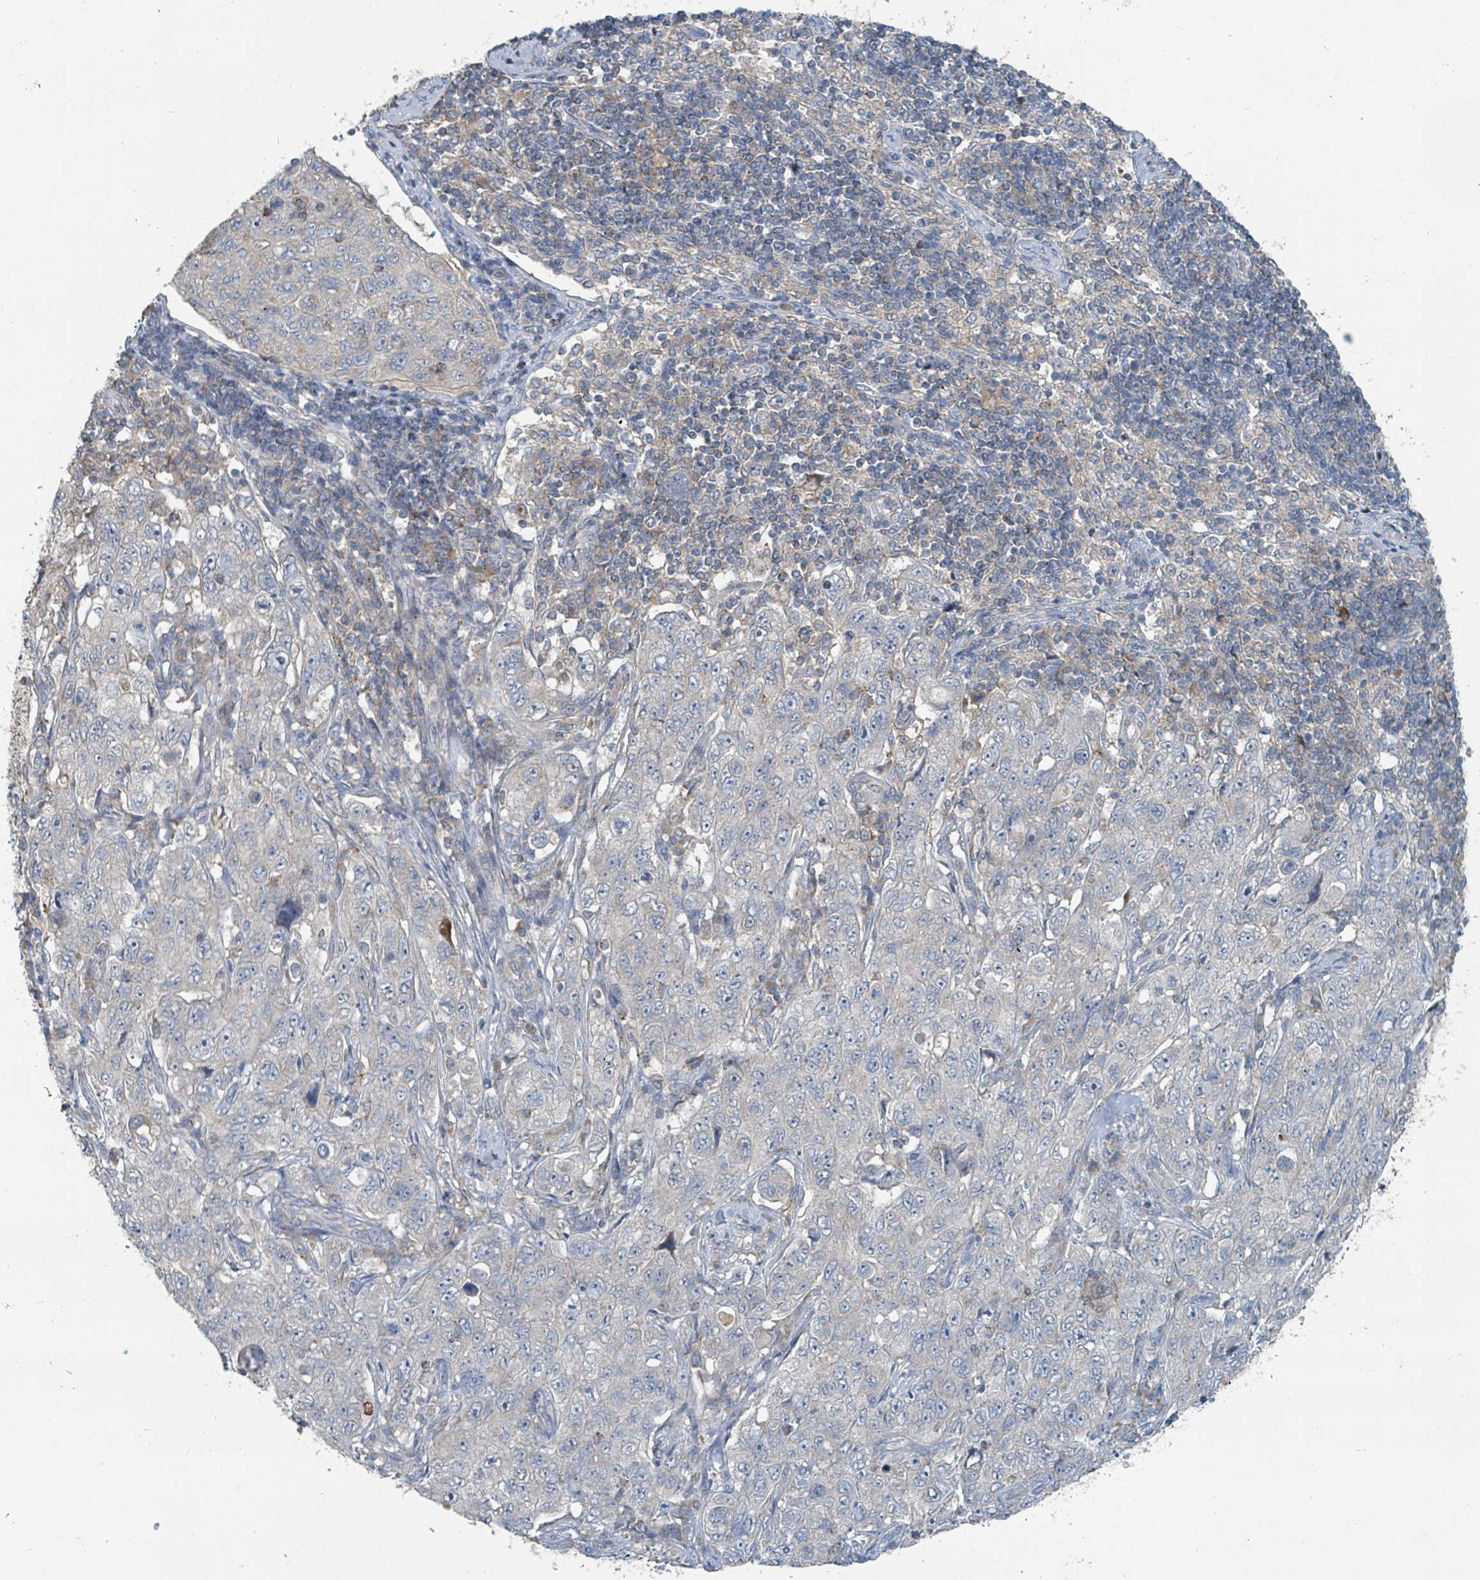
{"staining": {"intensity": "negative", "quantity": "none", "location": "none"}, "tissue": "pancreatic cancer", "cell_type": "Tumor cells", "image_type": "cancer", "snomed": [{"axis": "morphology", "description": "Adenocarcinoma, NOS"}, {"axis": "topography", "description": "Pancreas"}], "caption": "There is no significant expression in tumor cells of pancreatic cancer.", "gene": "ACBD4", "patient": {"sex": "male", "age": 68}}